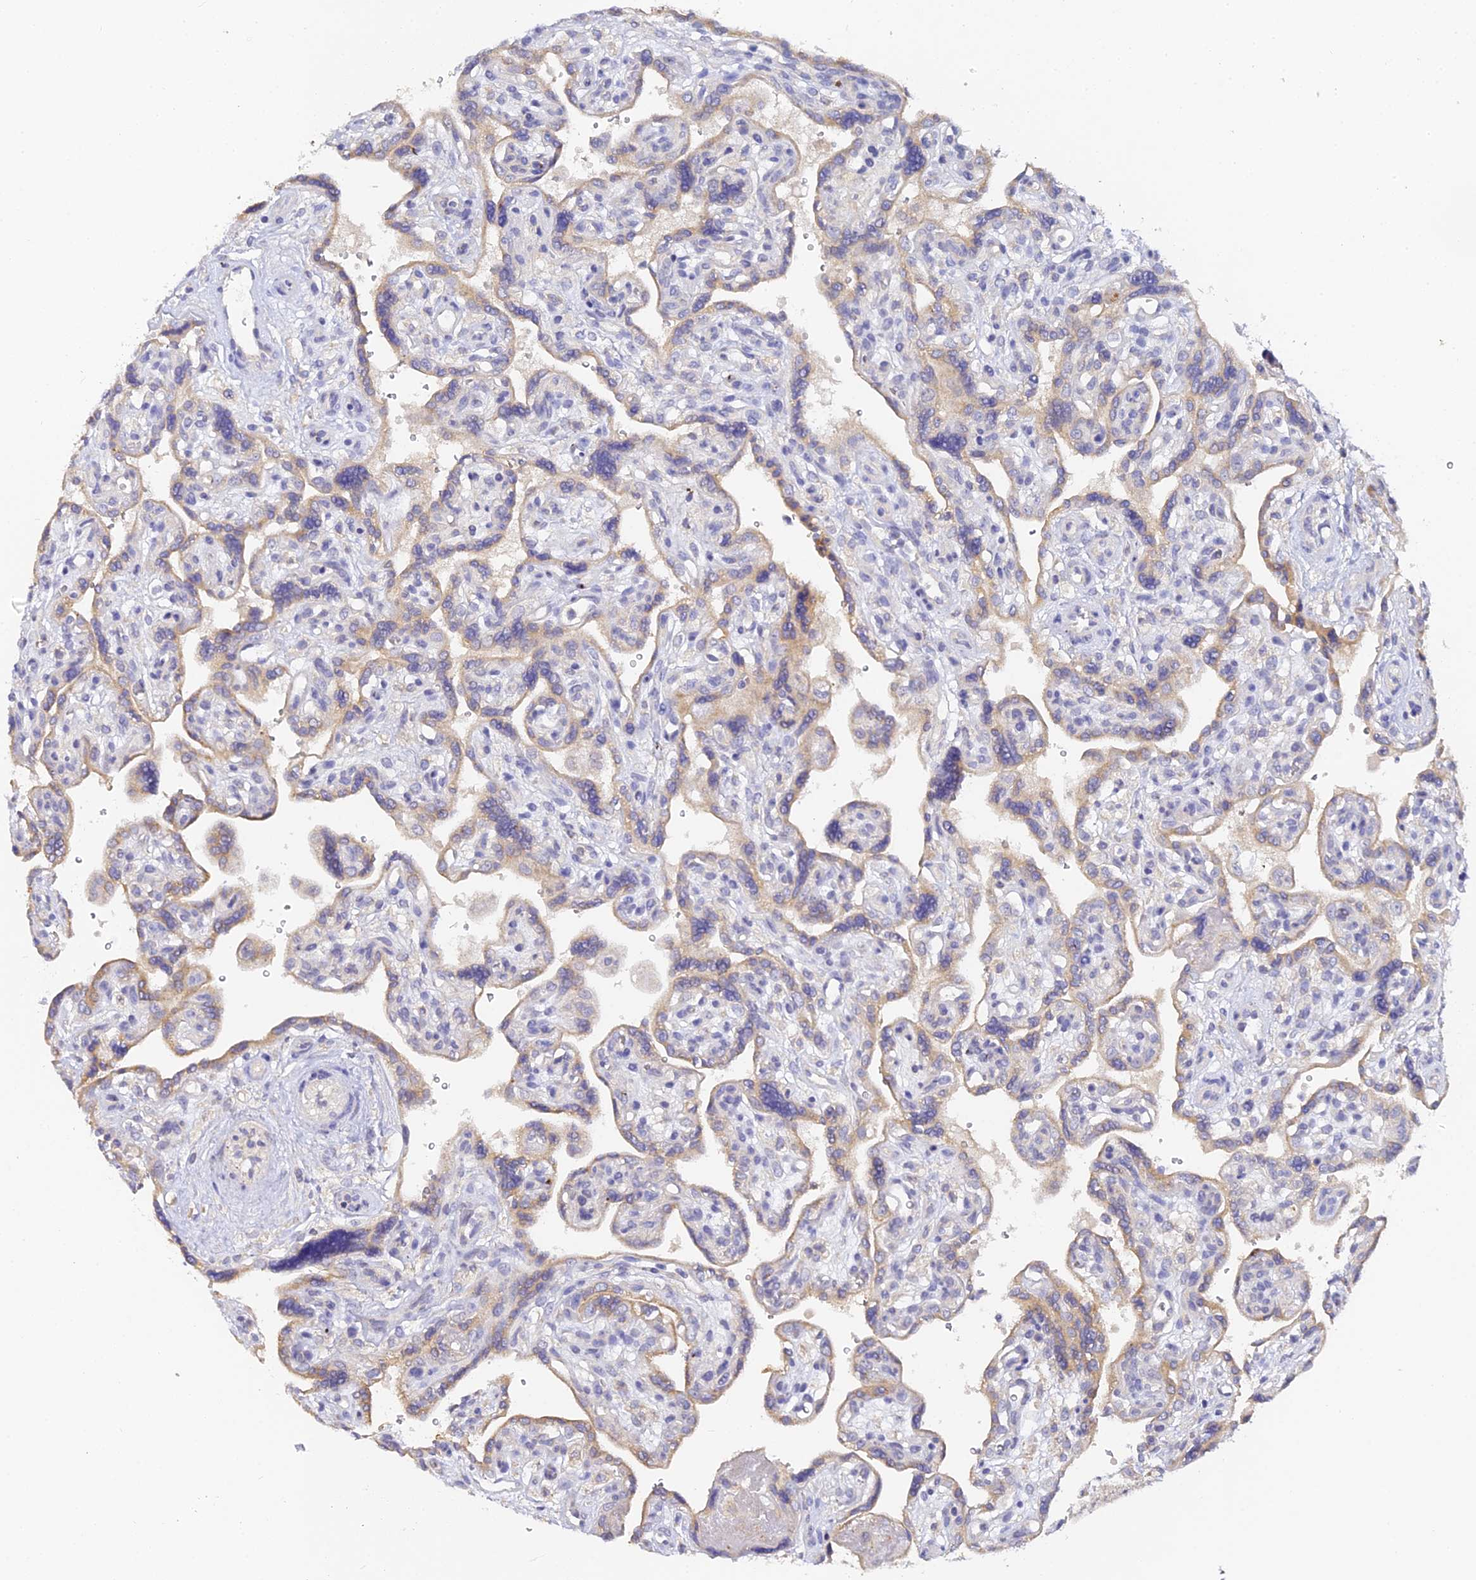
{"staining": {"intensity": "strong", "quantity": "25%-75%", "location": "cytoplasmic/membranous"}, "tissue": "placenta", "cell_type": "Trophoblastic cells", "image_type": "normal", "snomed": [{"axis": "morphology", "description": "Normal tissue, NOS"}, {"axis": "topography", "description": "Placenta"}], "caption": "Human placenta stained with a brown dye shows strong cytoplasmic/membranous positive staining in approximately 25%-75% of trophoblastic cells.", "gene": "DONSON", "patient": {"sex": "female", "age": 39}}